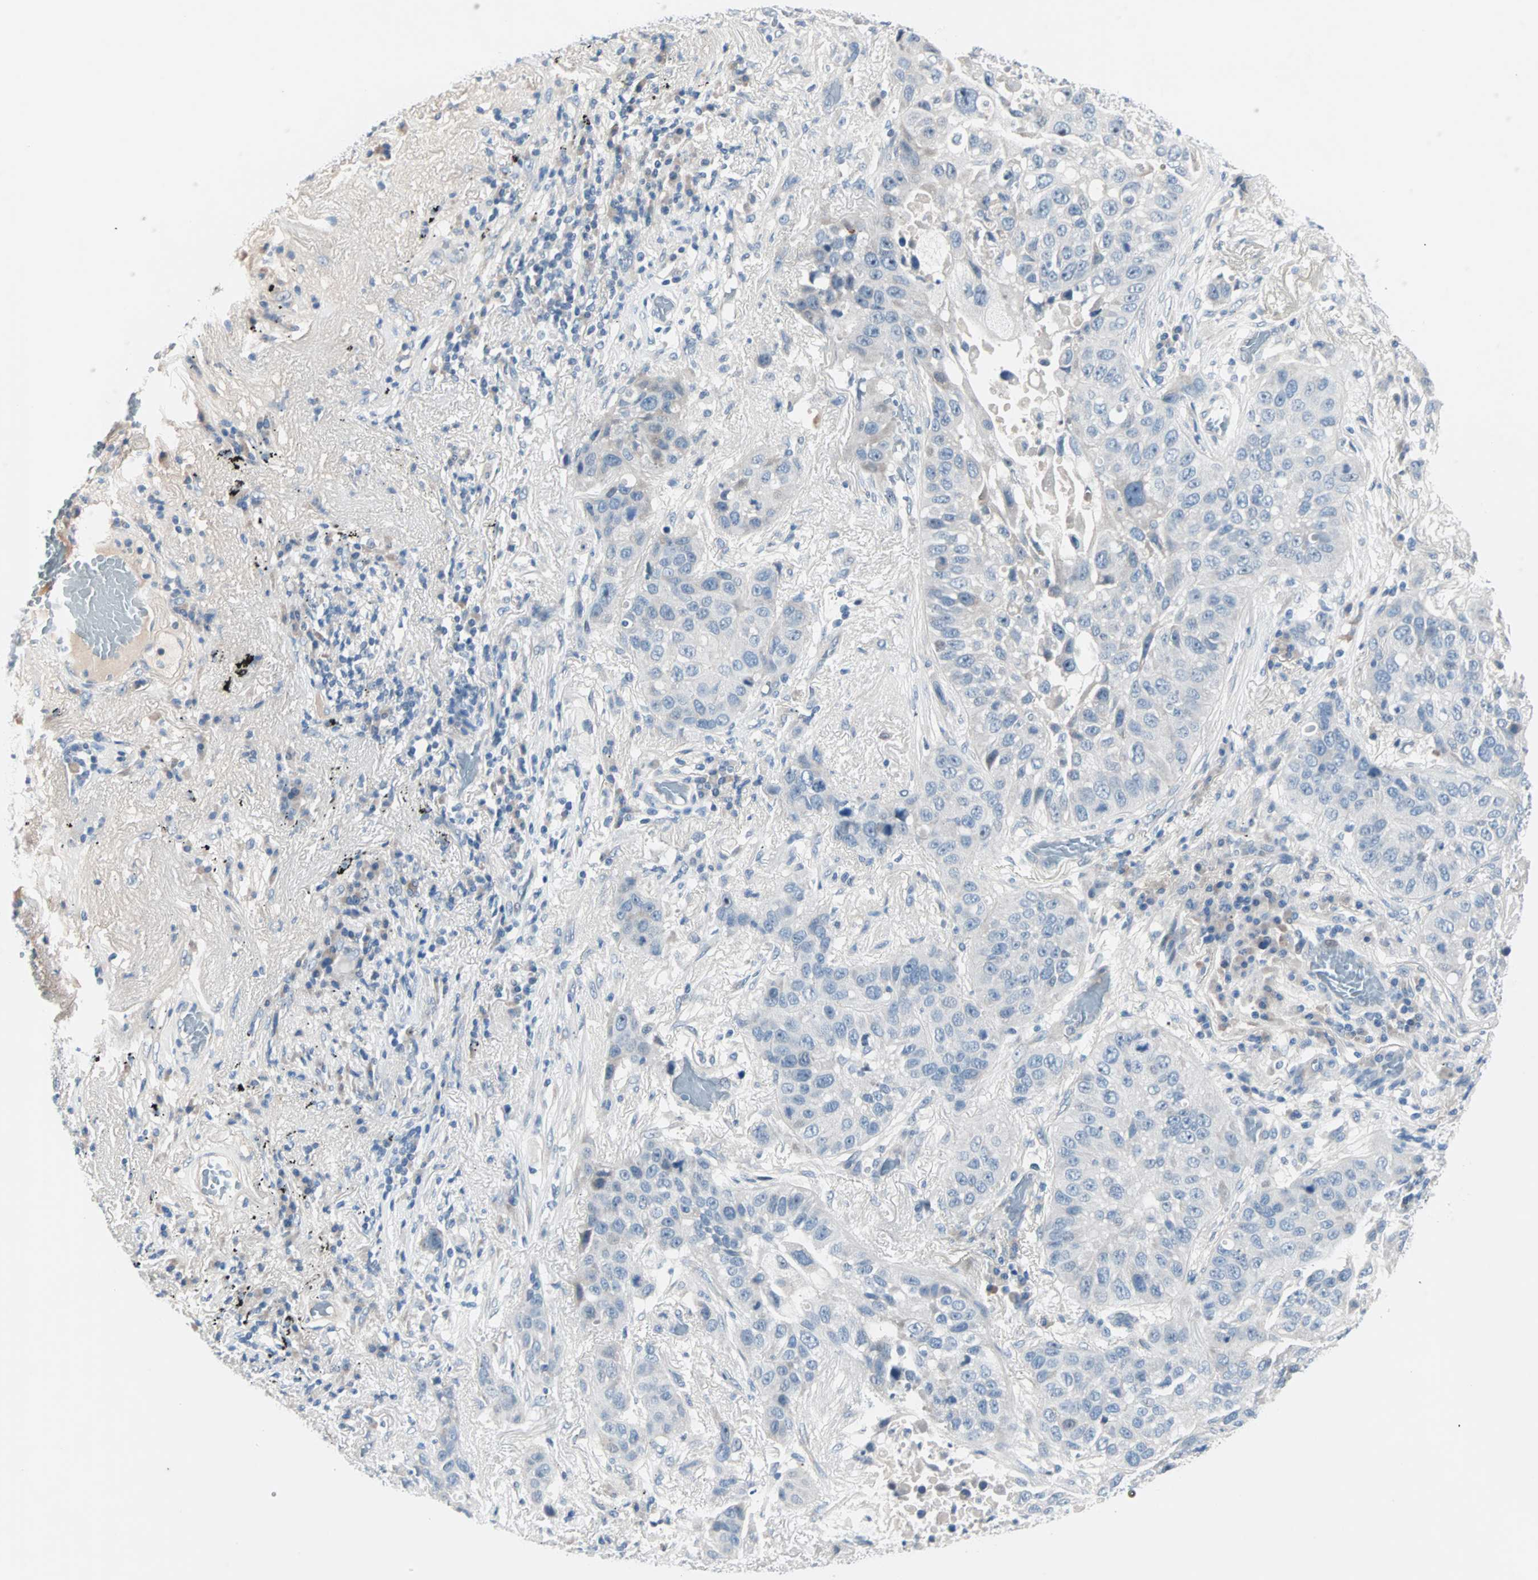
{"staining": {"intensity": "moderate", "quantity": "<25%", "location": "cytoplasmic/membranous"}, "tissue": "lung cancer", "cell_type": "Tumor cells", "image_type": "cancer", "snomed": [{"axis": "morphology", "description": "Squamous cell carcinoma, NOS"}, {"axis": "topography", "description": "Lung"}], "caption": "Lung cancer (squamous cell carcinoma) stained for a protein (brown) exhibits moderate cytoplasmic/membranous positive expression in approximately <25% of tumor cells.", "gene": "NEFH", "patient": {"sex": "male", "age": 57}}